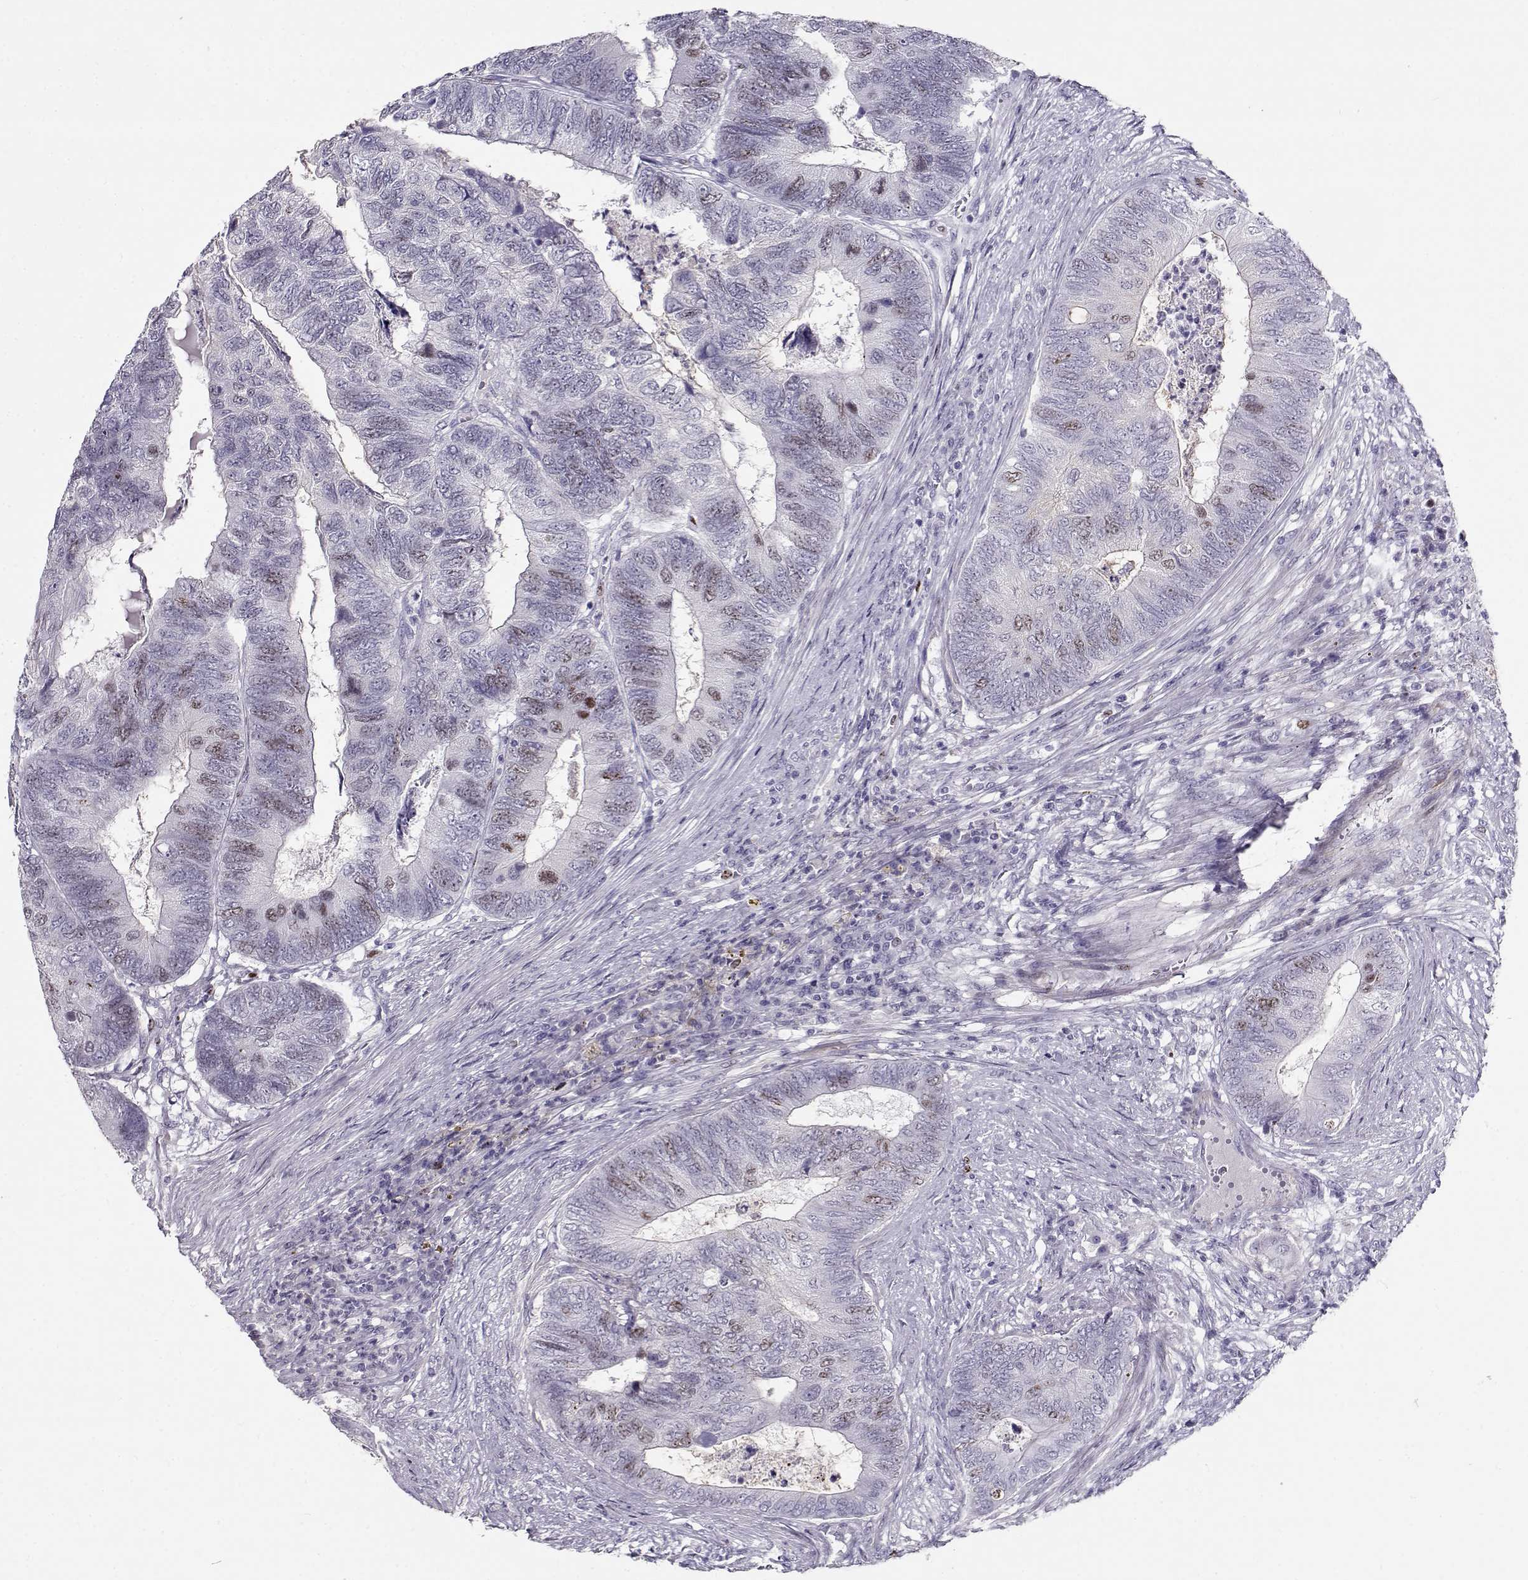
{"staining": {"intensity": "weak", "quantity": "<25%", "location": "nuclear"}, "tissue": "colorectal cancer", "cell_type": "Tumor cells", "image_type": "cancer", "snomed": [{"axis": "morphology", "description": "Adenocarcinoma, NOS"}, {"axis": "topography", "description": "Colon"}], "caption": "Protein analysis of colorectal cancer (adenocarcinoma) displays no significant staining in tumor cells.", "gene": "NPW", "patient": {"sex": "female", "age": 67}}